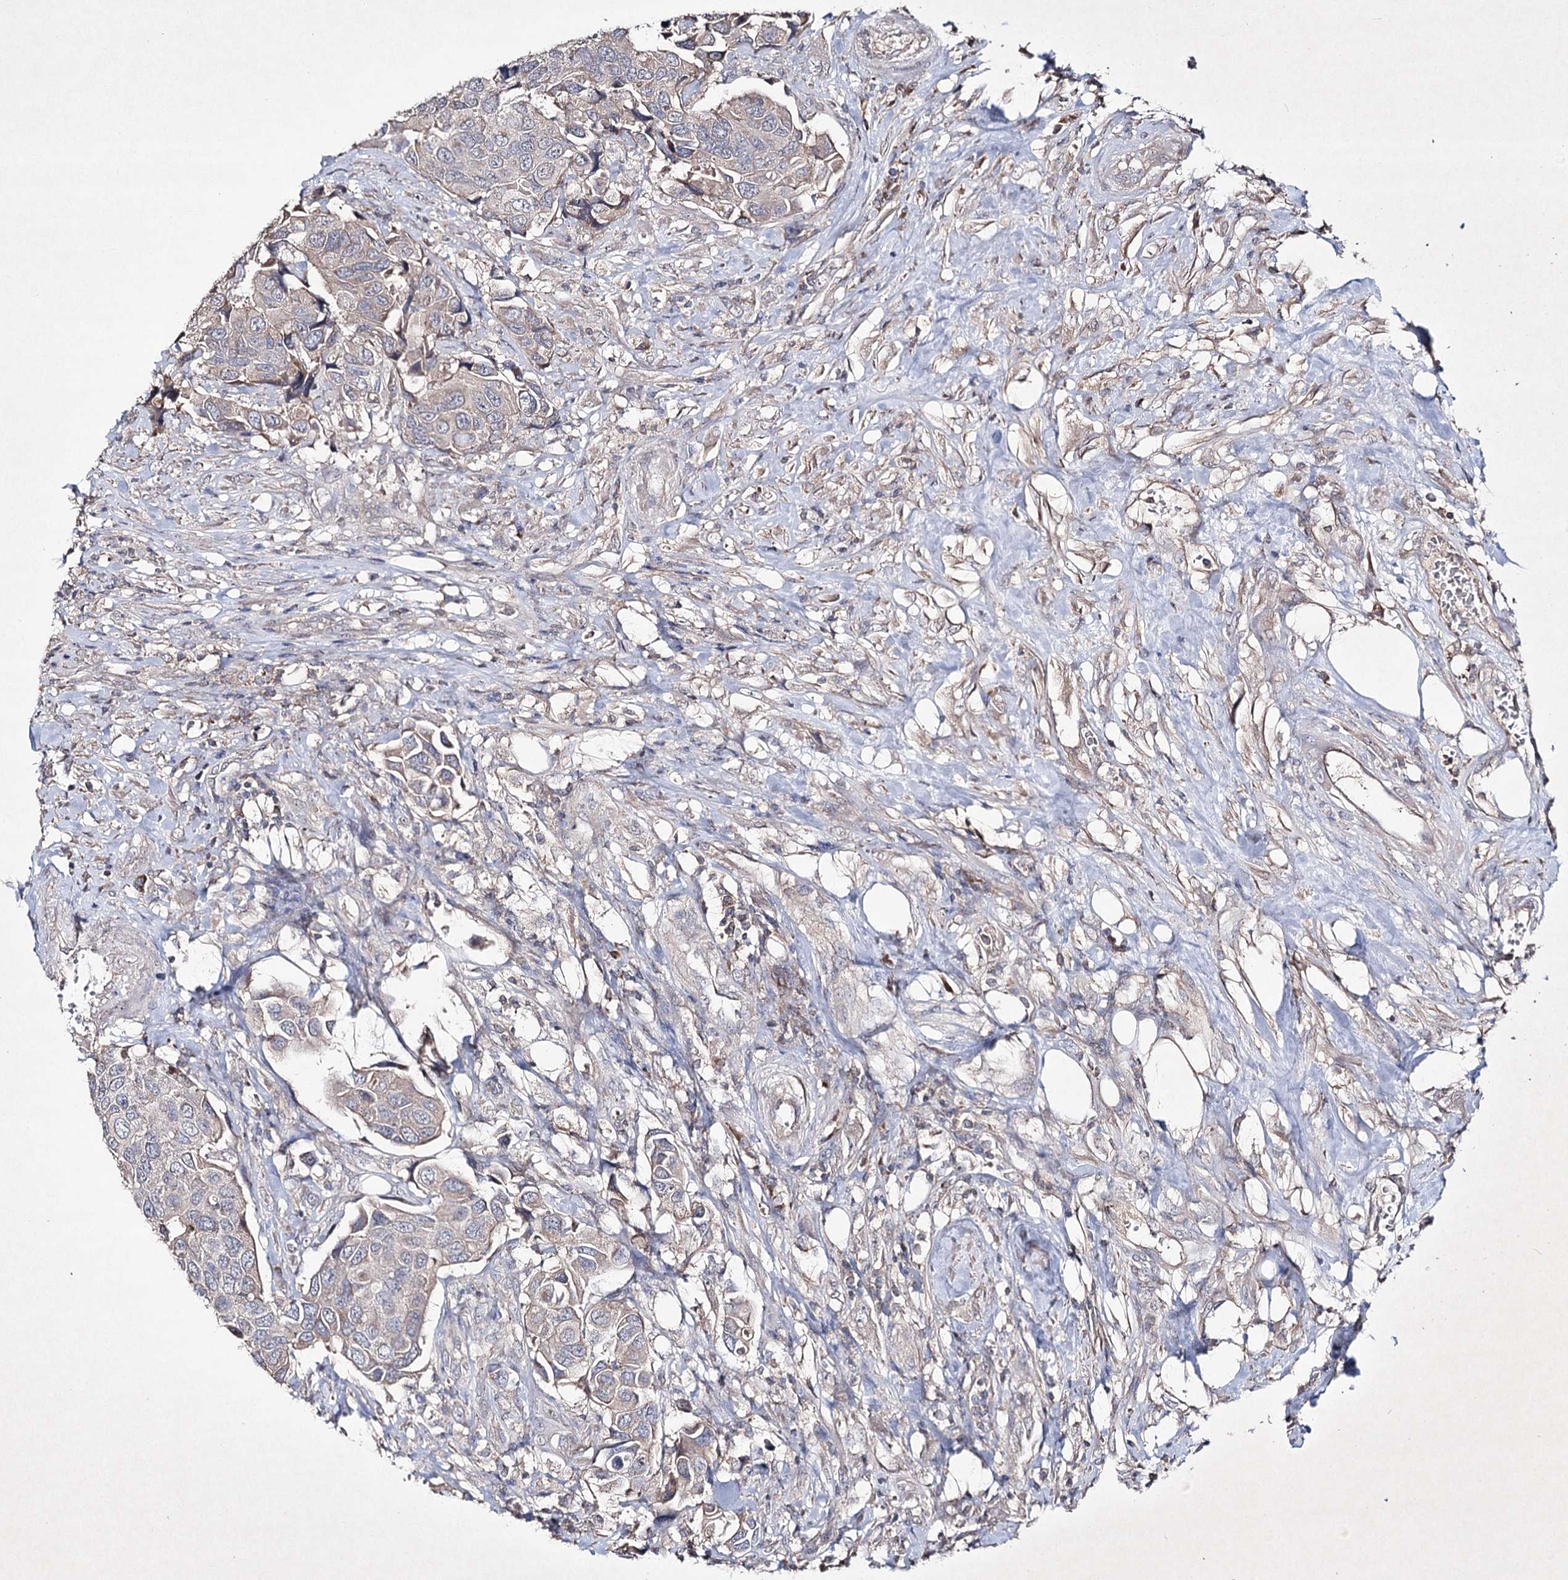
{"staining": {"intensity": "negative", "quantity": "none", "location": "none"}, "tissue": "urothelial cancer", "cell_type": "Tumor cells", "image_type": "cancer", "snomed": [{"axis": "morphology", "description": "Urothelial carcinoma, High grade"}, {"axis": "topography", "description": "Urinary bladder"}], "caption": "Human urothelial cancer stained for a protein using IHC demonstrates no positivity in tumor cells.", "gene": "SEMA4G", "patient": {"sex": "male", "age": 74}}